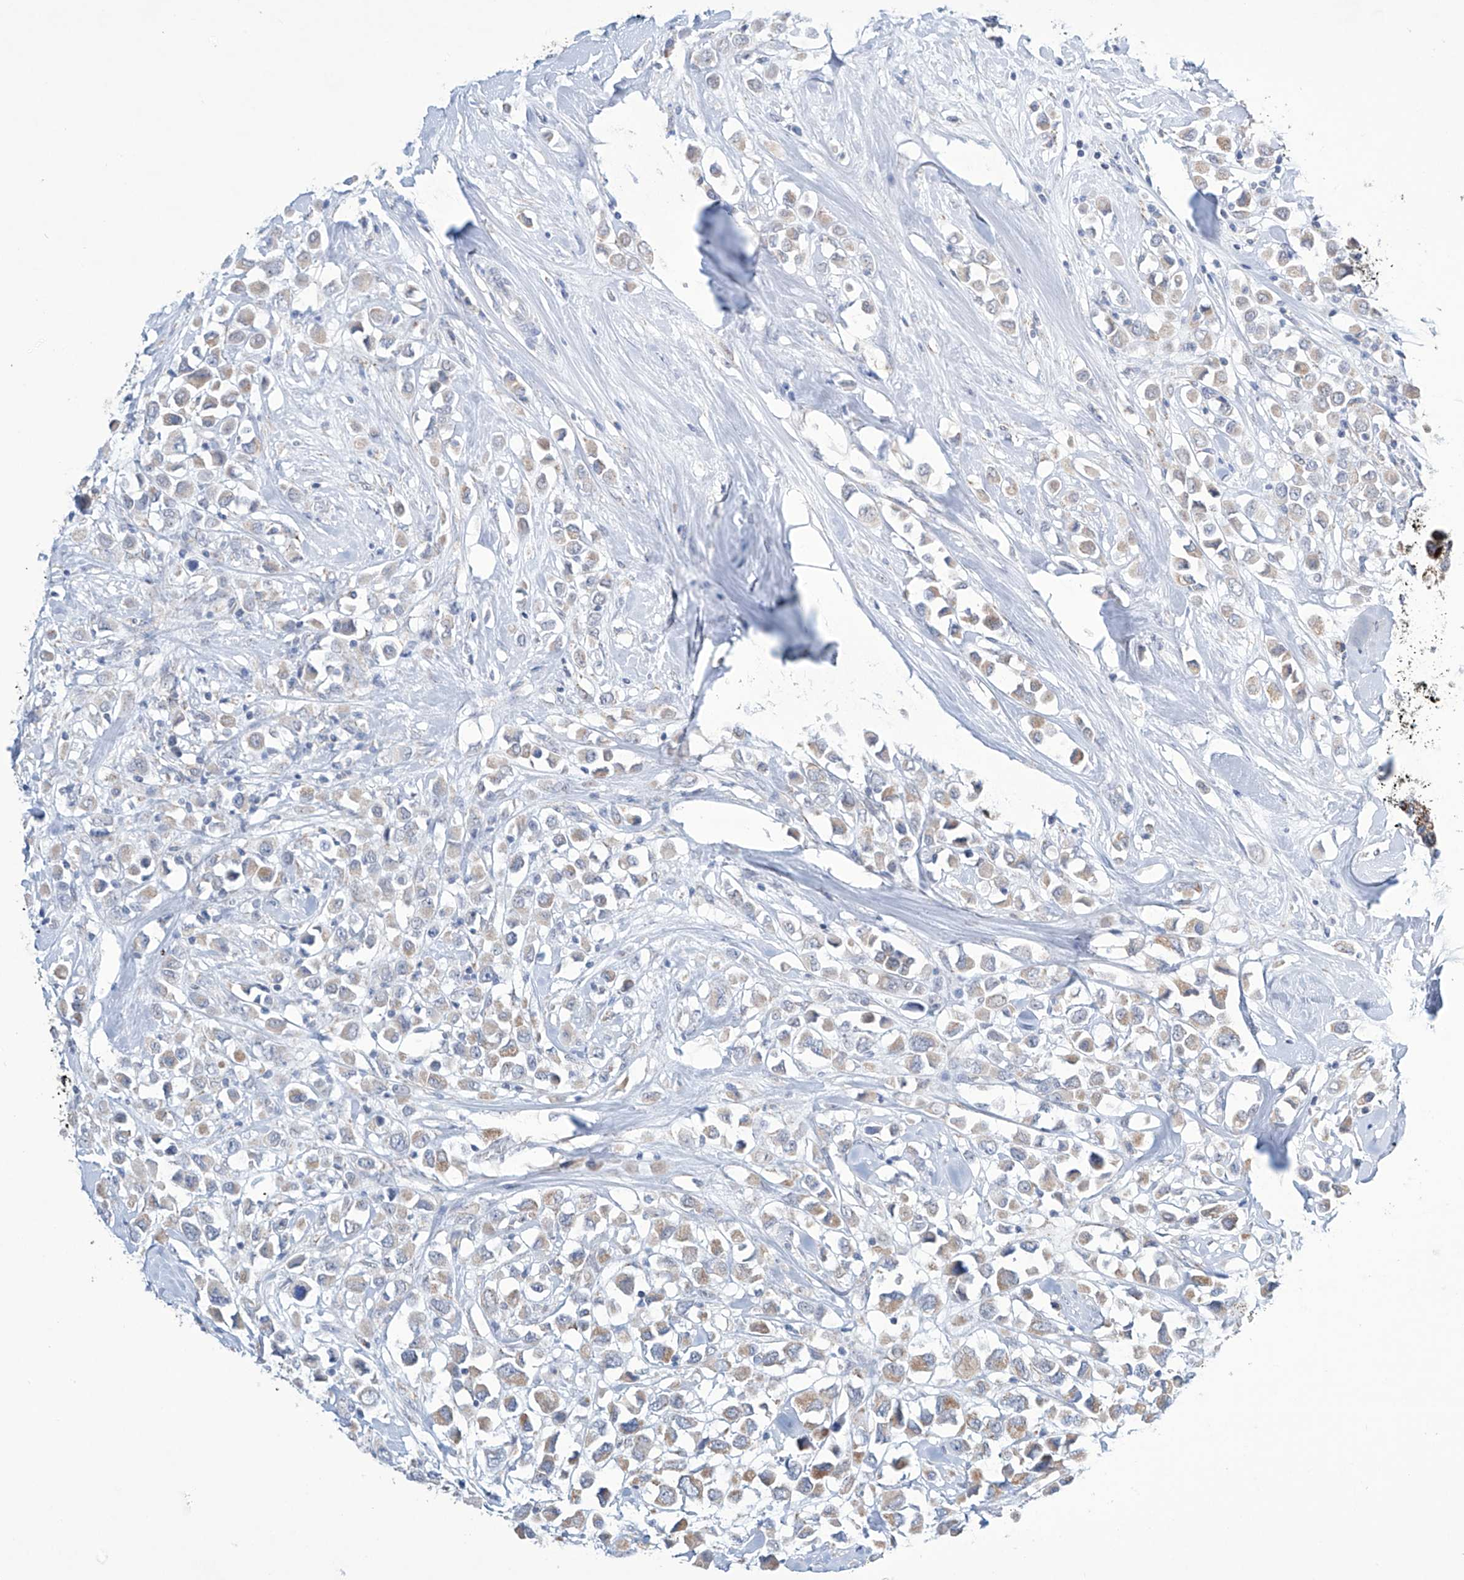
{"staining": {"intensity": "weak", "quantity": "25%-75%", "location": "cytoplasmic/membranous"}, "tissue": "breast cancer", "cell_type": "Tumor cells", "image_type": "cancer", "snomed": [{"axis": "morphology", "description": "Duct carcinoma"}, {"axis": "topography", "description": "Breast"}], "caption": "An IHC photomicrograph of neoplastic tissue is shown. Protein staining in brown highlights weak cytoplasmic/membranous positivity in intraductal carcinoma (breast) within tumor cells. (Brightfield microscopy of DAB IHC at high magnification).", "gene": "ALDH6A1", "patient": {"sex": "female", "age": 61}}